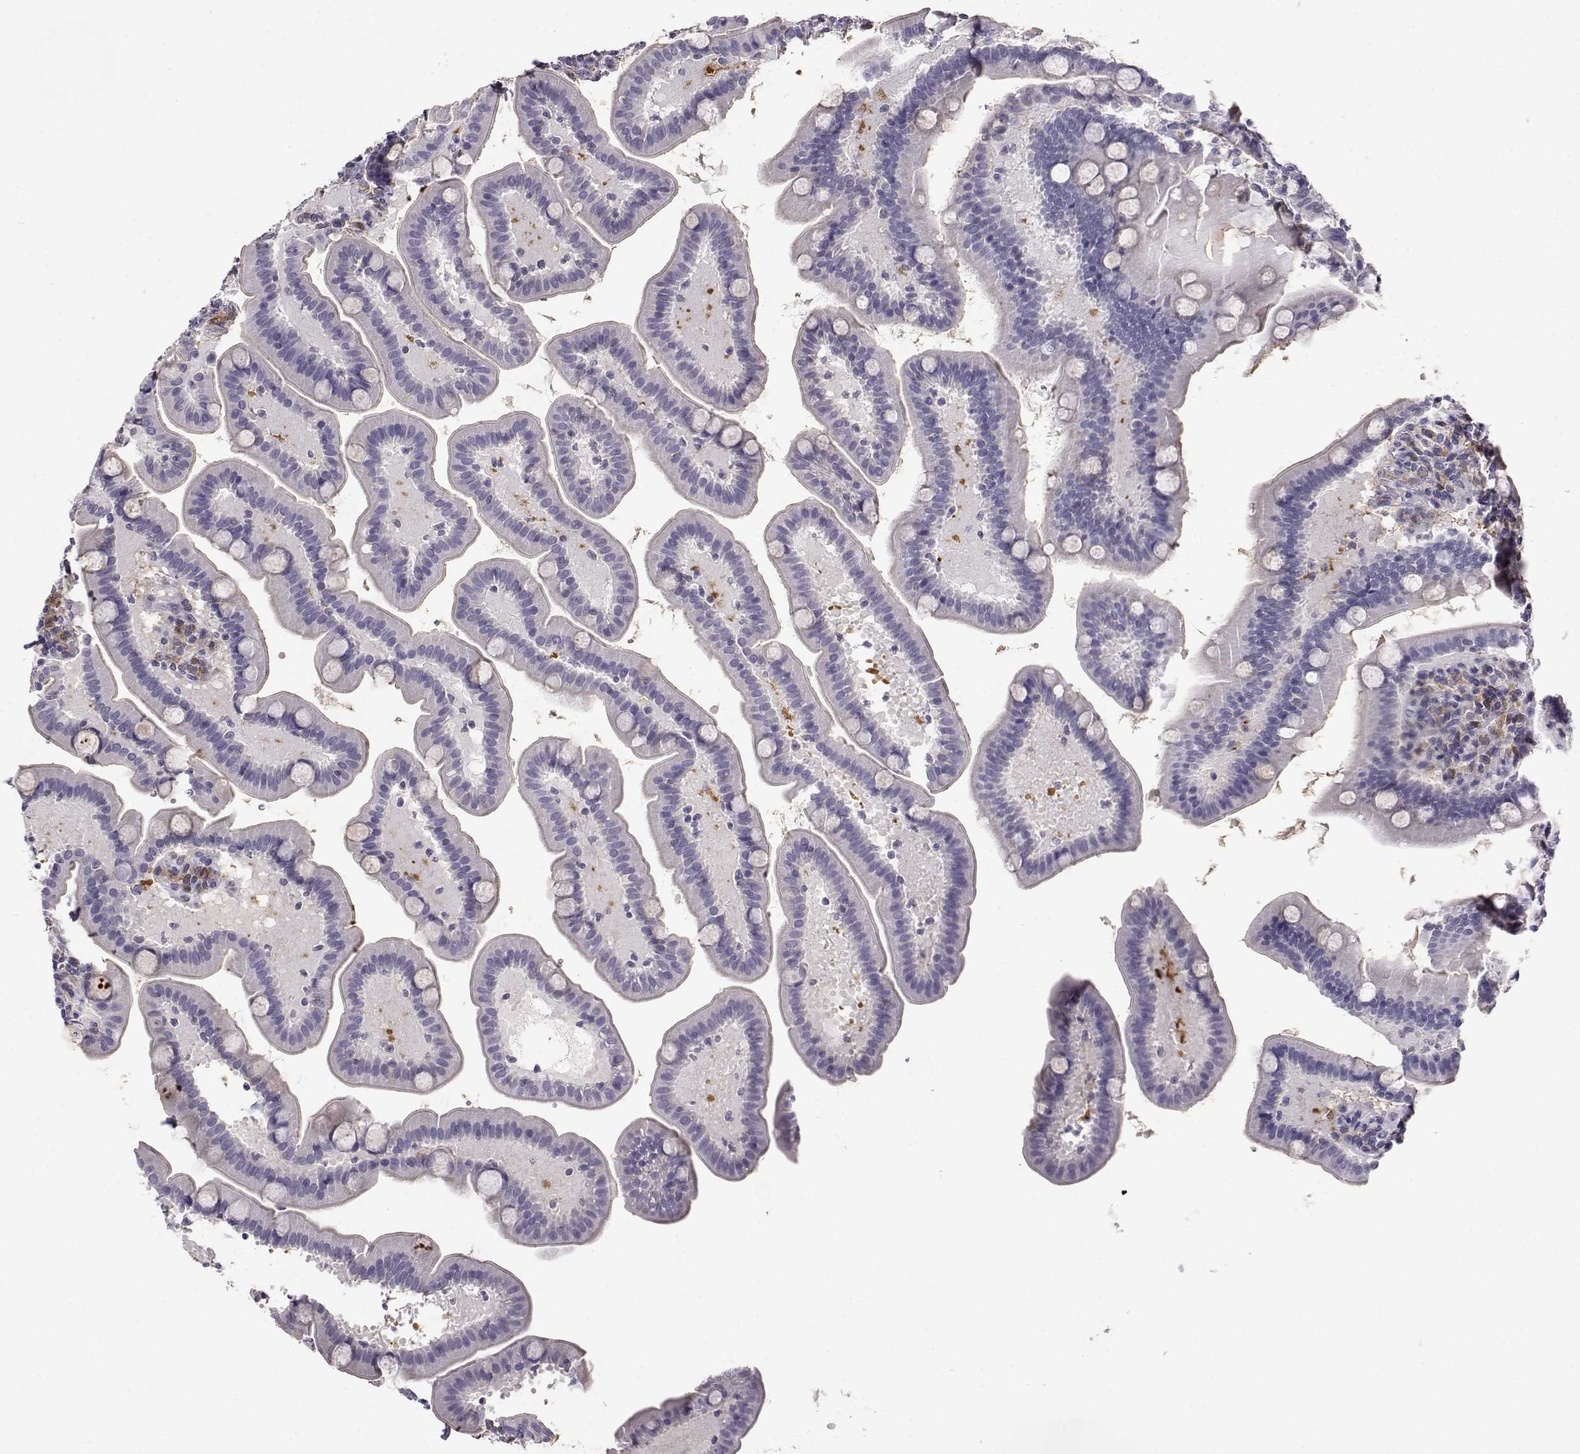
{"staining": {"intensity": "negative", "quantity": "none", "location": "none"}, "tissue": "small intestine", "cell_type": "Glandular cells", "image_type": "normal", "snomed": [{"axis": "morphology", "description": "Normal tissue, NOS"}, {"axis": "topography", "description": "Small intestine"}], "caption": "Immunohistochemistry histopathology image of benign small intestine: small intestine stained with DAB (3,3'-diaminobenzidine) displays no significant protein staining in glandular cells. (Stains: DAB (3,3'-diaminobenzidine) IHC with hematoxylin counter stain, Microscopy: brightfield microscopy at high magnification).", "gene": "AKR1B1", "patient": {"sex": "male", "age": 66}}